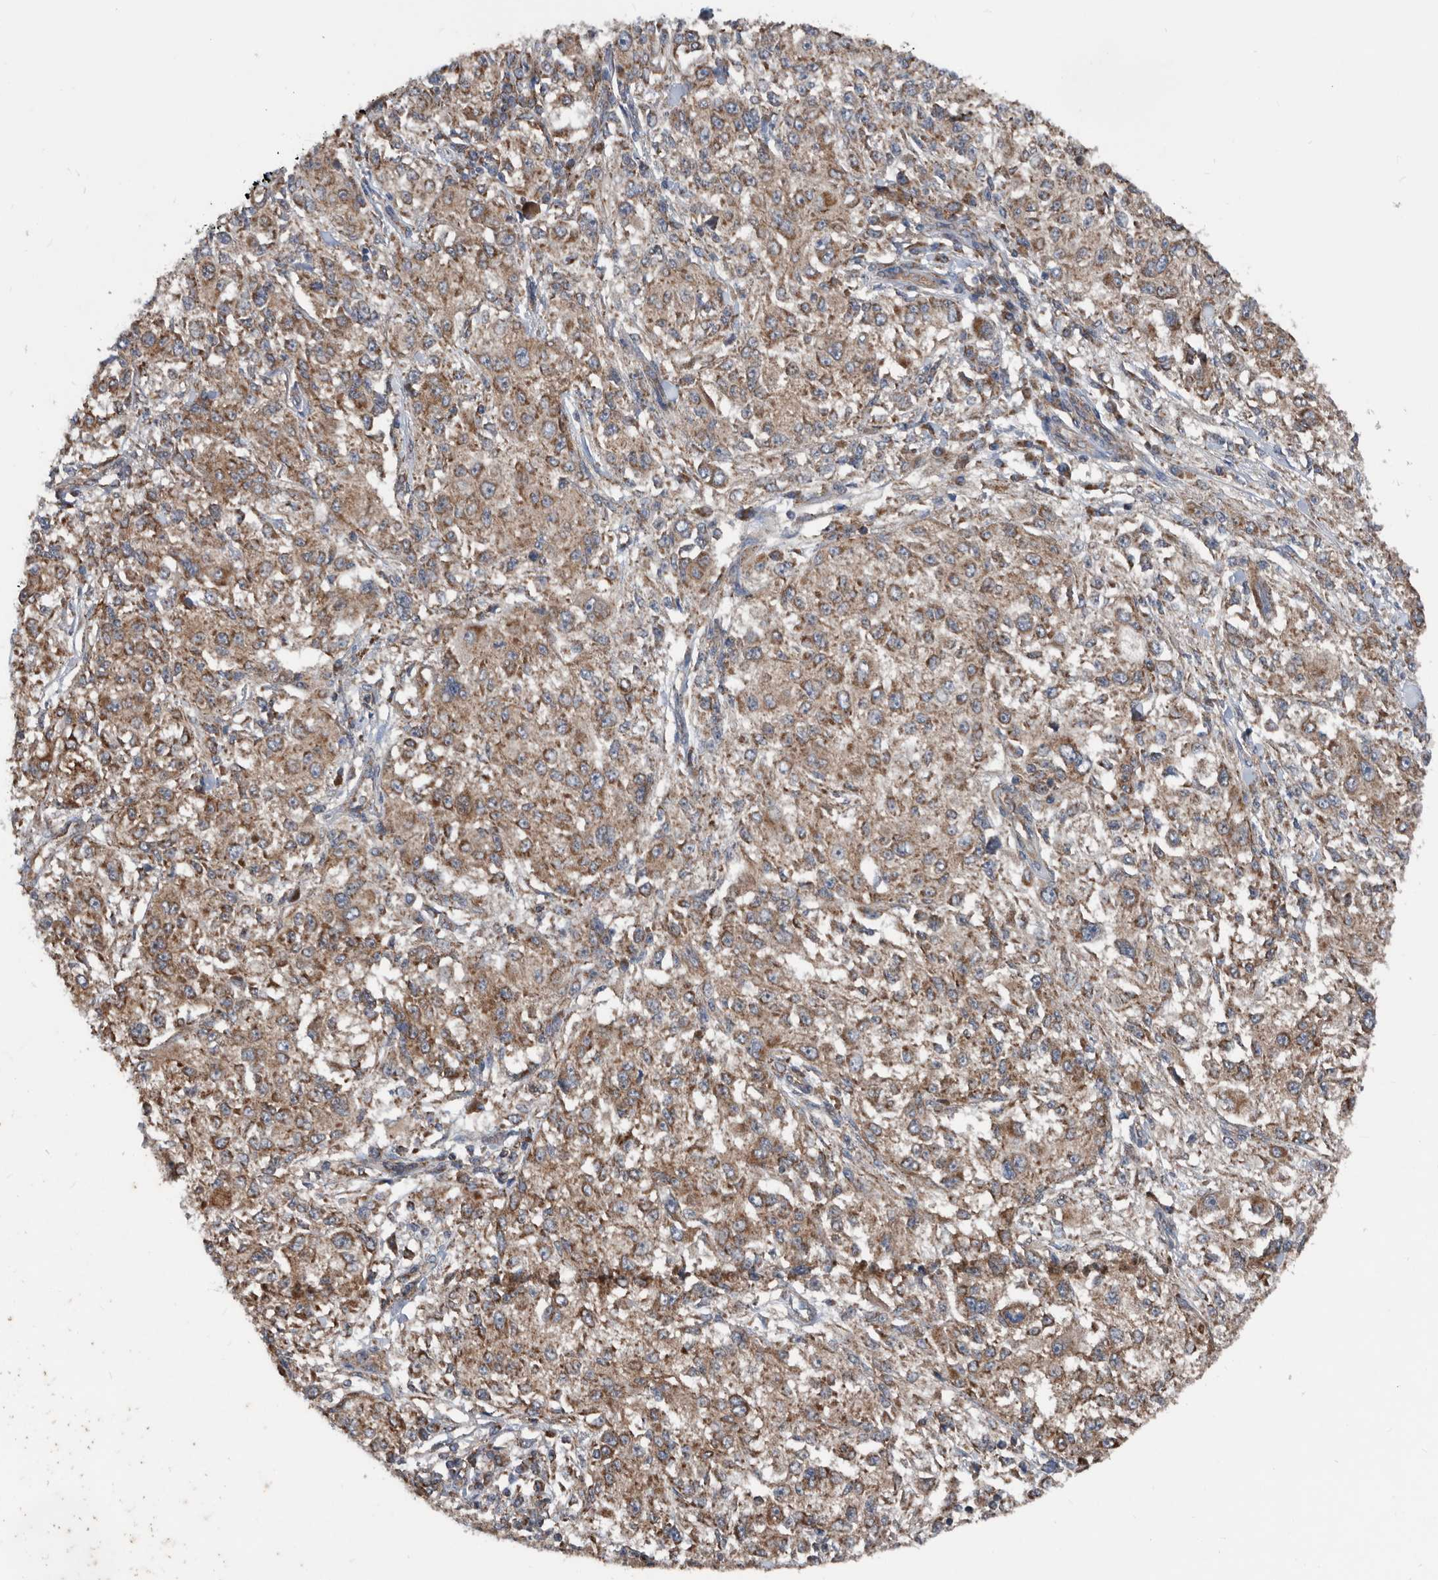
{"staining": {"intensity": "moderate", "quantity": ">75%", "location": "cytoplasmic/membranous"}, "tissue": "melanoma", "cell_type": "Tumor cells", "image_type": "cancer", "snomed": [{"axis": "morphology", "description": "Necrosis, NOS"}, {"axis": "morphology", "description": "Malignant melanoma, NOS"}, {"axis": "topography", "description": "Skin"}], "caption": "Immunohistochemistry (IHC) image of neoplastic tissue: melanoma stained using IHC displays medium levels of moderate protein expression localized specifically in the cytoplasmic/membranous of tumor cells, appearing as a cytoplasmic/membranous brown color.", "gene": "AFAP1", "patient": {"sex": "female", "age": 87}}